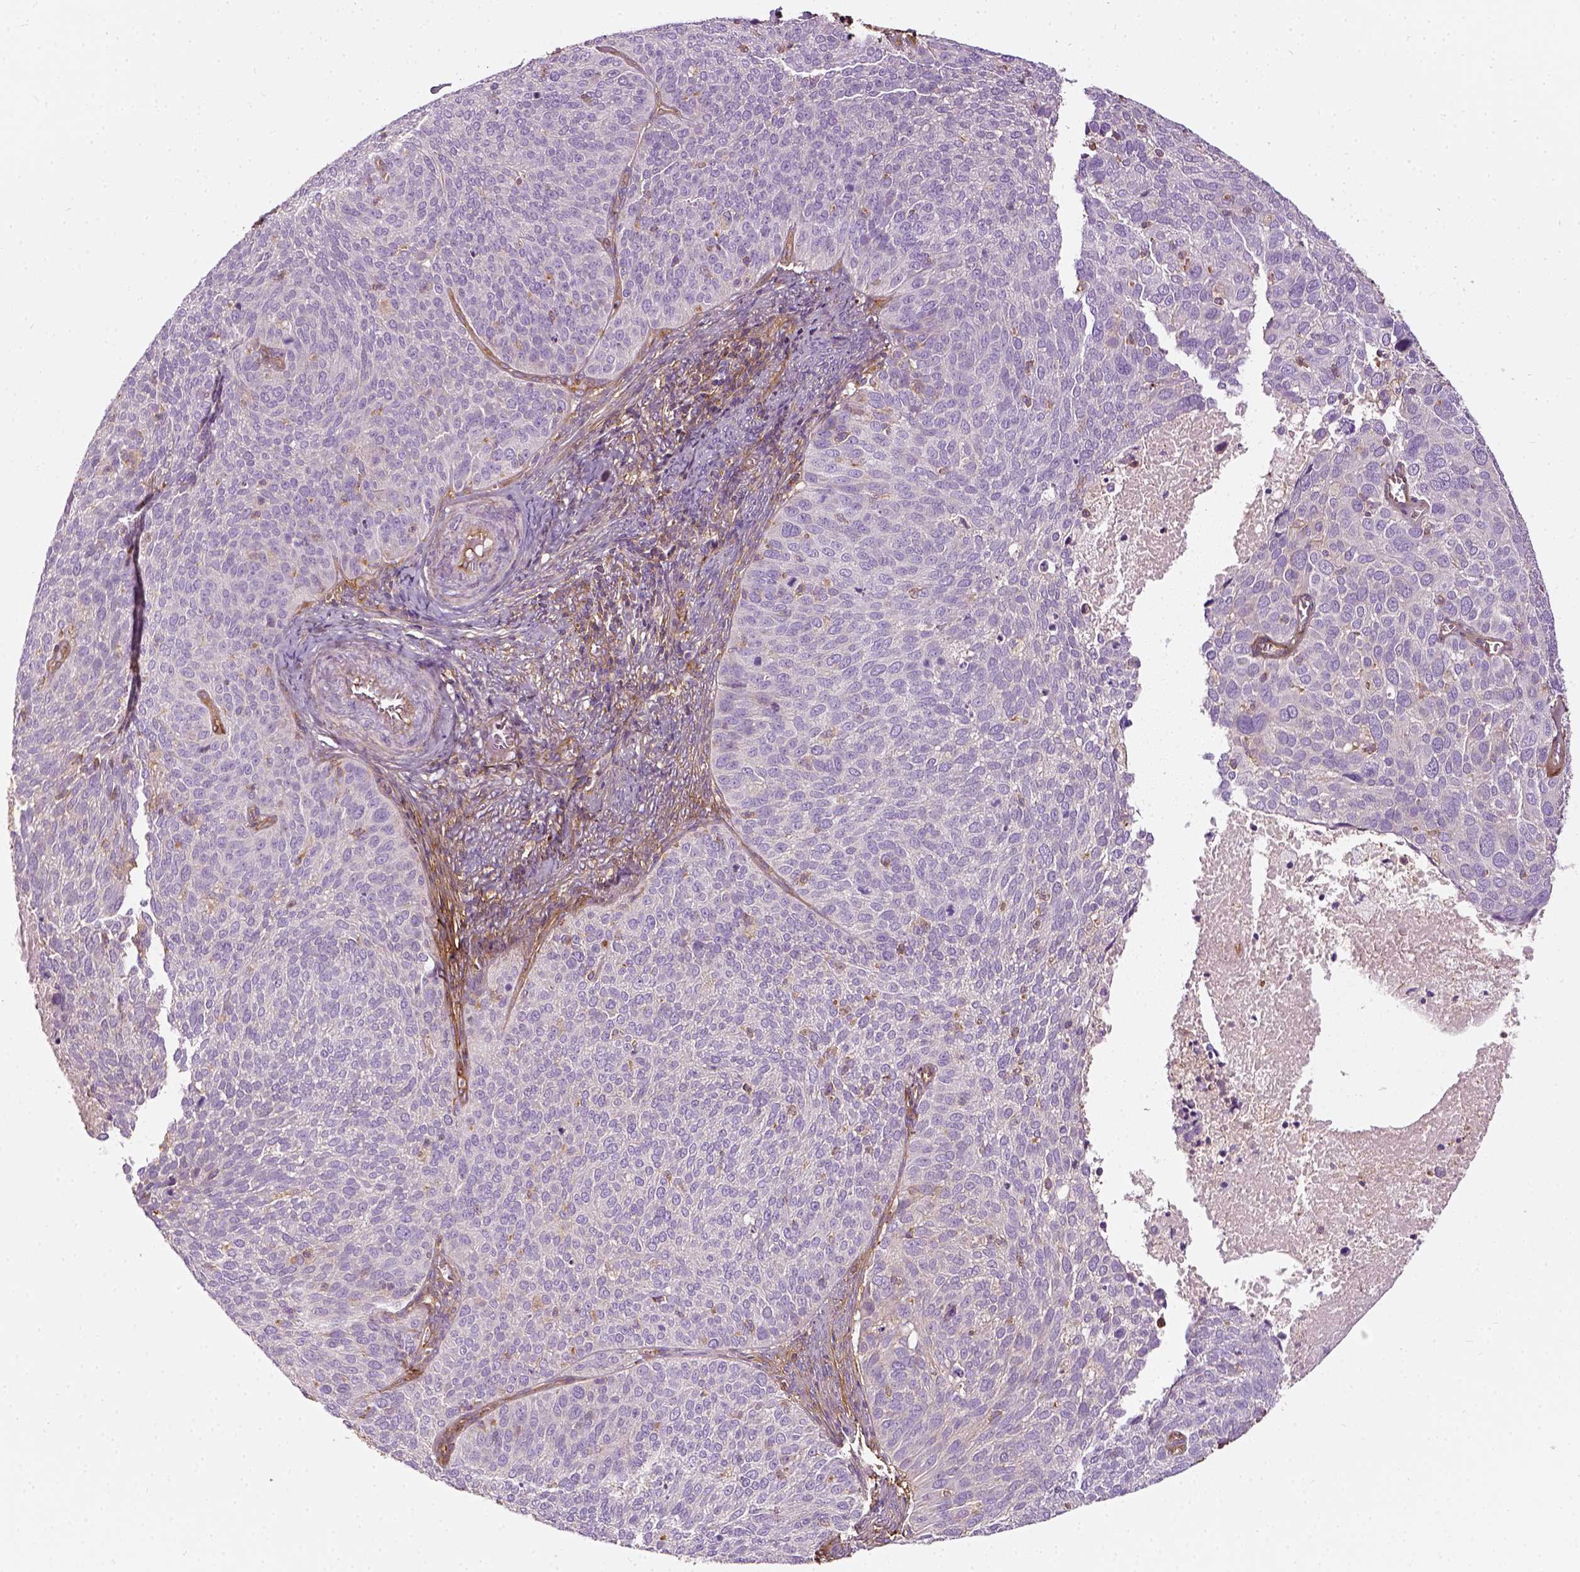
{"staining": {"intensity": "negative", "quantity": "none", "location": "none"}, "tissue": "cervical cancer", "cell_type": "Tumor cells", "image_type": "cancer", "snomed": [{"axis": "morphology", "description": "Squamous cell carcinoma, NOS"}, {"axis": "topography", "description": "Cervix"}], "caption": "Immunohistochemistry (IHC) photomicrograph of neoplastic tissue: human cervical cancer stained with DAB shows no significant protein positivity in tumor cells.", "gene": "COL6A2", "patient": {"sex": "female", "age": 39}}